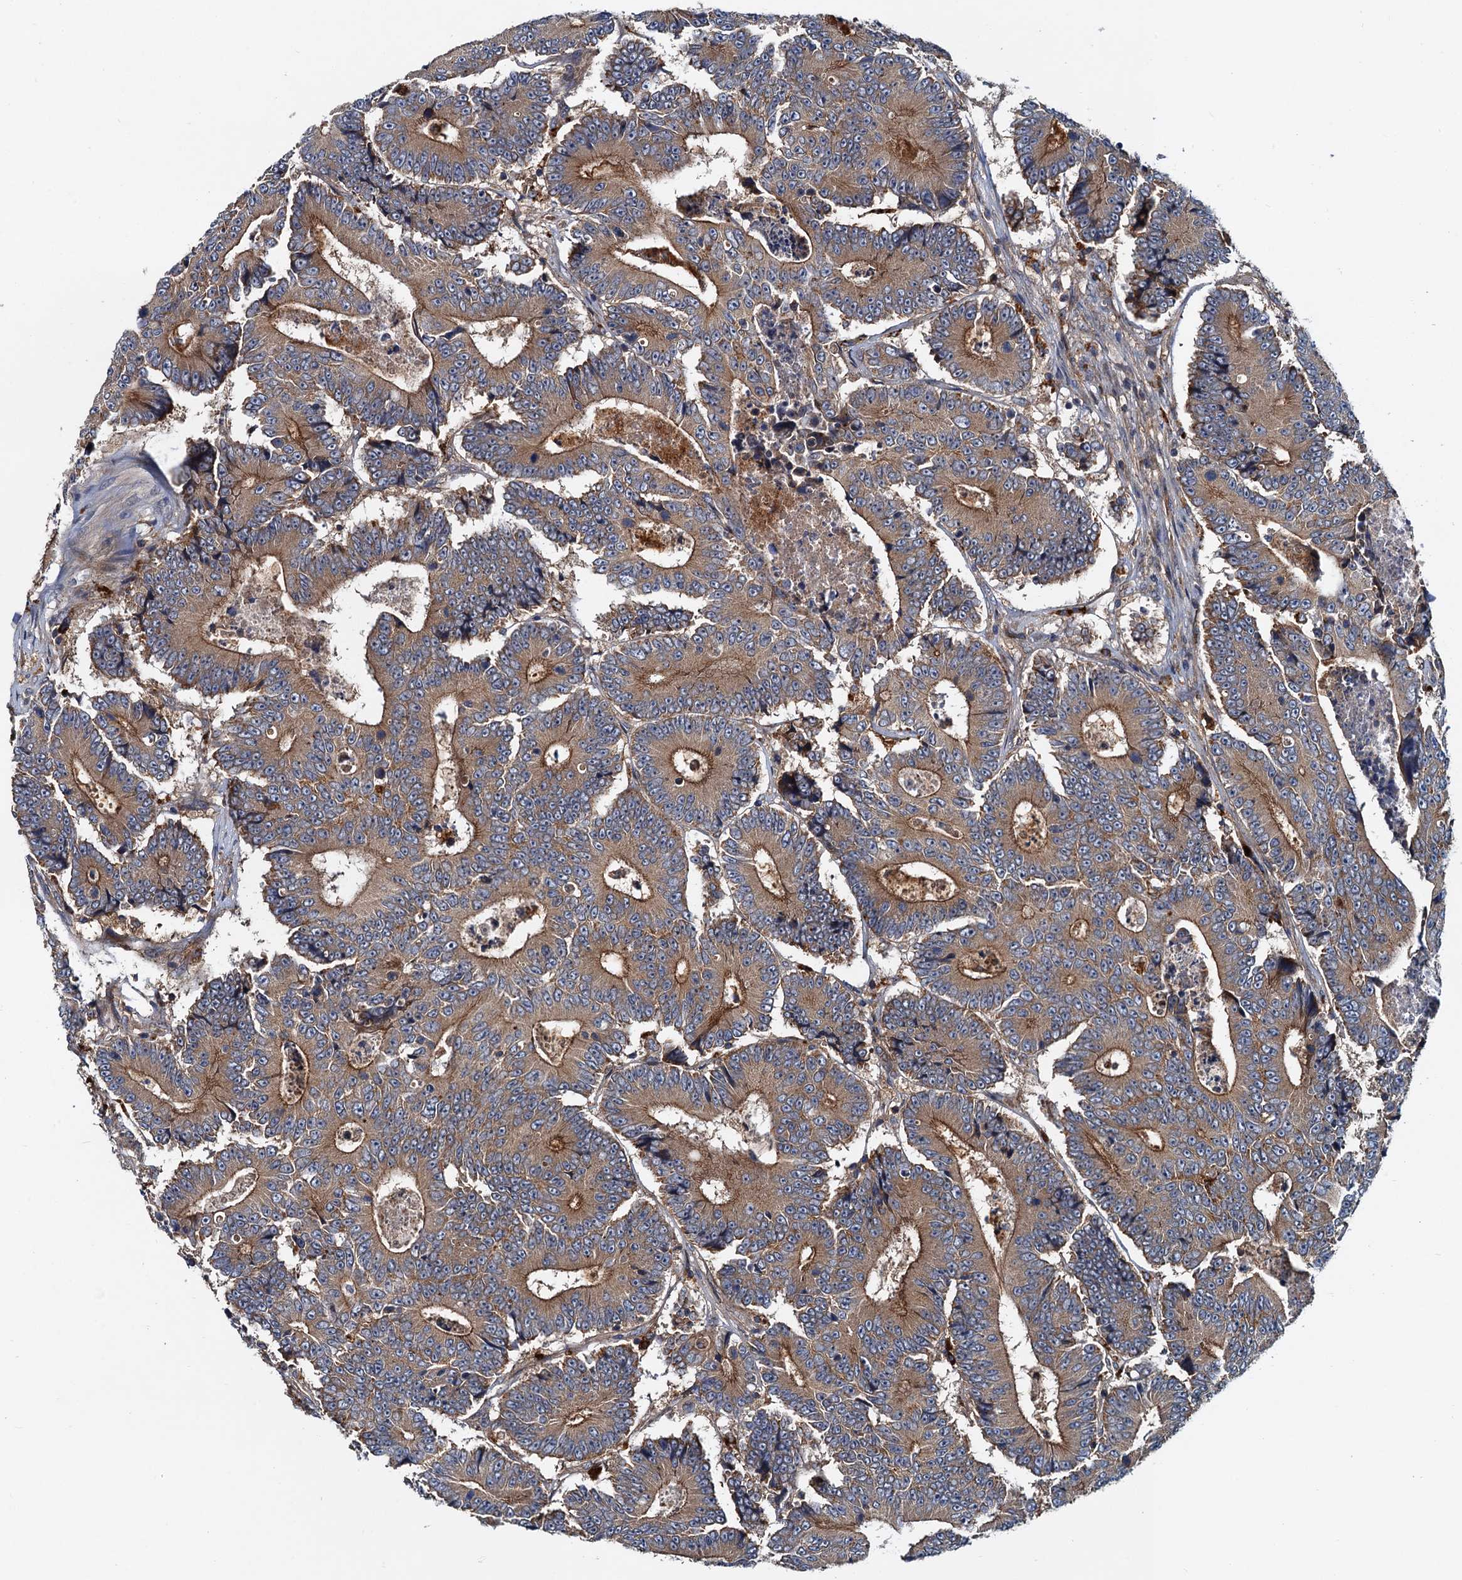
{"staining": {"intensity": "moderate", "quantity": ">75%", "location": "cytoplasmic/membranous"}, "tissue": "colorectal cancer", "cell_type": "Tumor cells", "image_type": "cancer", "snomed": [{"axis": "morphology", "description": "Adenocarcinoma, NOS"}, {"axis": "topography", "description": "Colon"}], "caption": "Protein staining reveals moderate cytoplasmic/membranous positivity in approximately >75% of tumor cells in adenocarcinoma (colorectal).", "gene": "EFL1", "patient": {"sex": "male", "age": 83}}